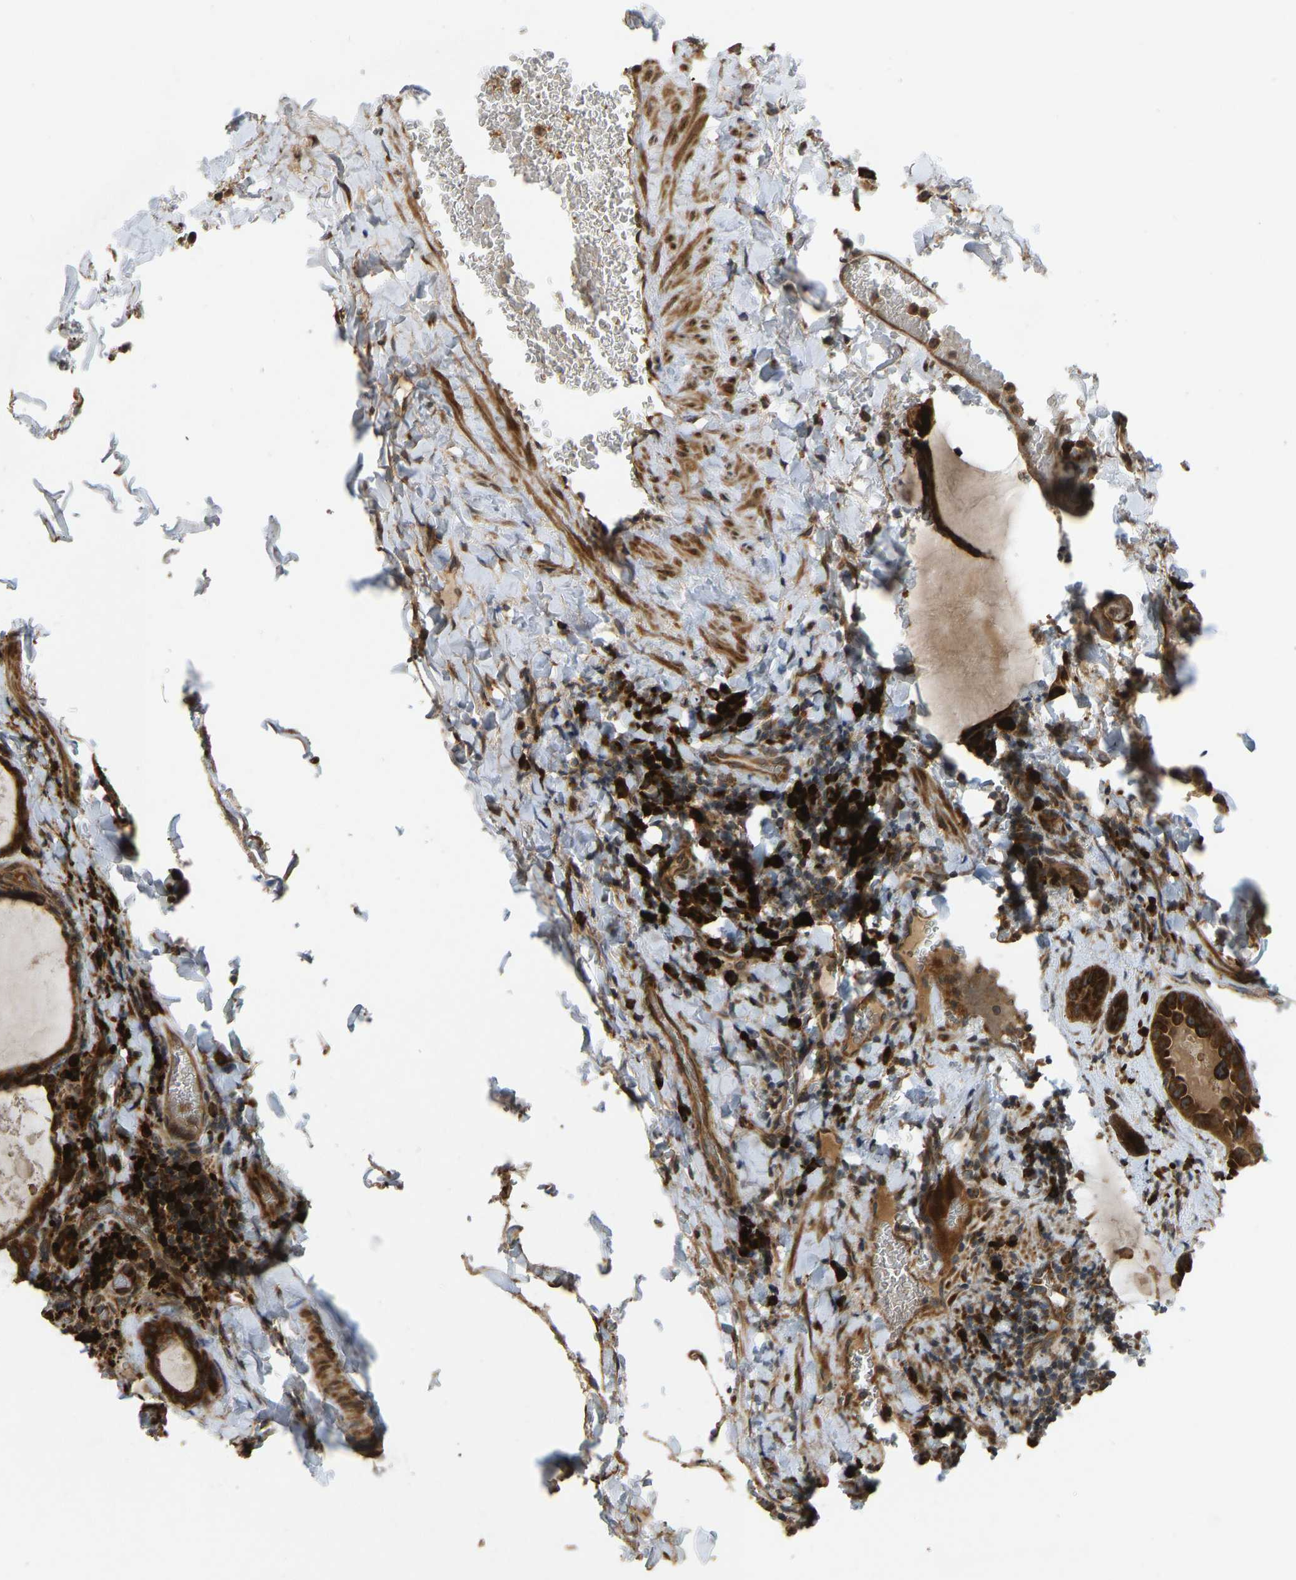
{"staining": {"intensity": "strong", "quantity": ">75%", "location": "cytoplasmic/membranous"}, "tissue": "thyroid cancer", "cell_type": "Tumor cells", "image_type": "cancer", "snomed": [{"axis": "morphology", "description": "Papillary adenocarcinoma, NOS"}, {"axis": "topography", "description": "Thyroid gland"}], "caption": "Human thyroid papillary adenocarcinoma stained with a brown dye exhibits strong cytoplasmic/membranous positive staining in about >75% of tumor cells.", "gene": "RPN2", "patient": {"sex": "female", "age": 42}}